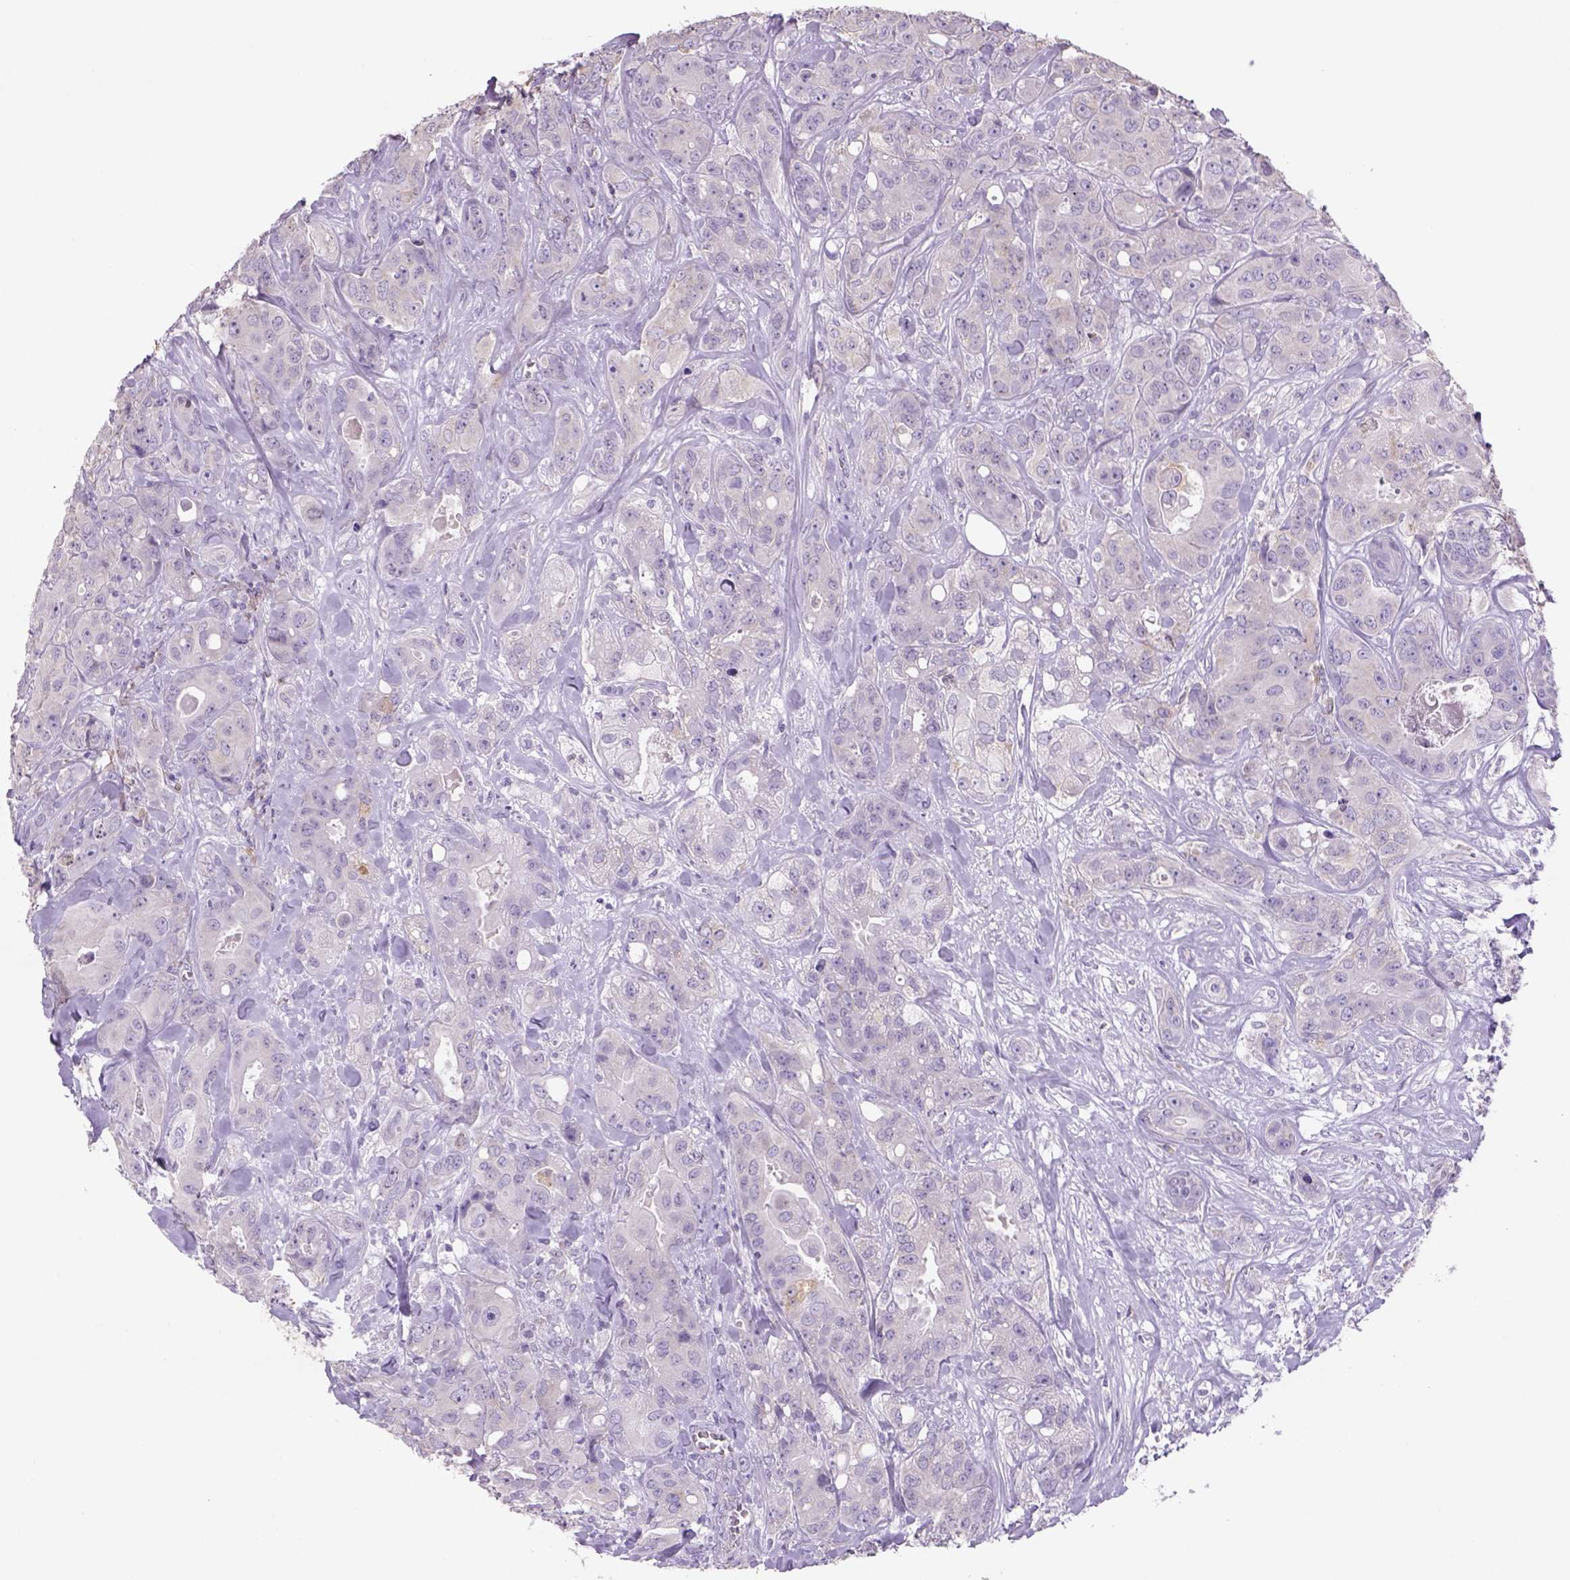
{"staining": {"intensity": "negative", "quantity": "none", "location": "none"}, "tissue": "breast cancer", "cell_type": "Tumor cells", "image_type": "cancer", "snomed": [{"axis": "morphology", "description": "Duct carcinoma"}, {"axis": "topography", "description": "Breast"}], "caption": "This image is of breast intraductal carcinoma stained with immunohistochemistry to label a protein in brown with the nuclei are counter-stained blue. There is no positivity in tumor cells.", "gene": "NAALAD2", "patient": {"sex": "female", "age": 43}}